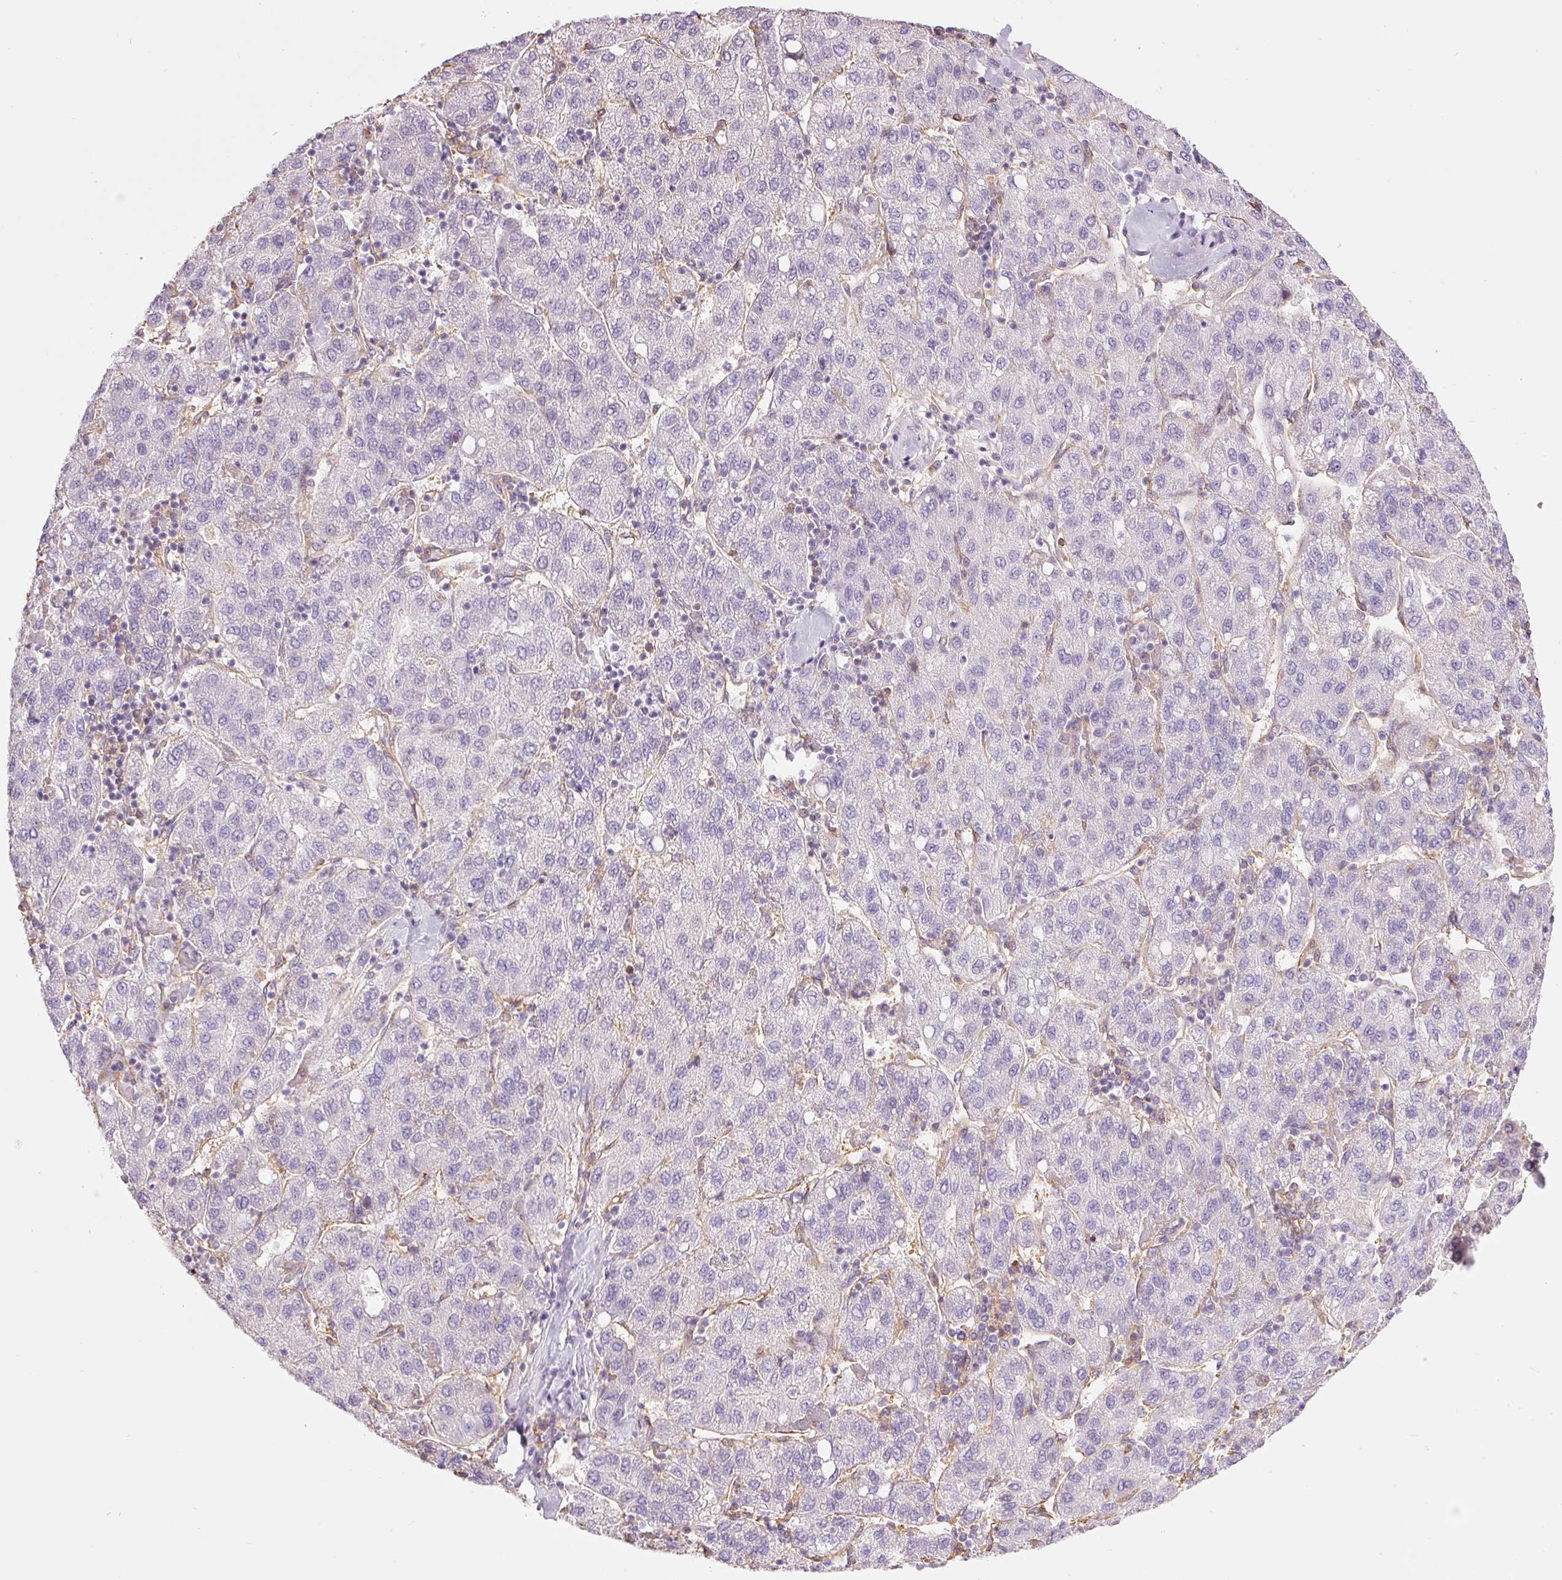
{"staining": {"intensity": "negative", "quantity": "none", "location": "none"}, "tissue": "liver cancer", "cell_type": "Tumor cells", "image_type": "cancer", "snomed": [{"axis": "morphology", "description": "Carcinoma, Hepatocellular, NOS"}, {"axis": "topography", "description": "Liver"}], "caption": "A high-resolution image shows immunohistochemistry staining of liver cancer, which demonstrates no significant positivity in tumor cells.", "gene": "IL10RB", "patient": {"sex": "male", "age": 65}}